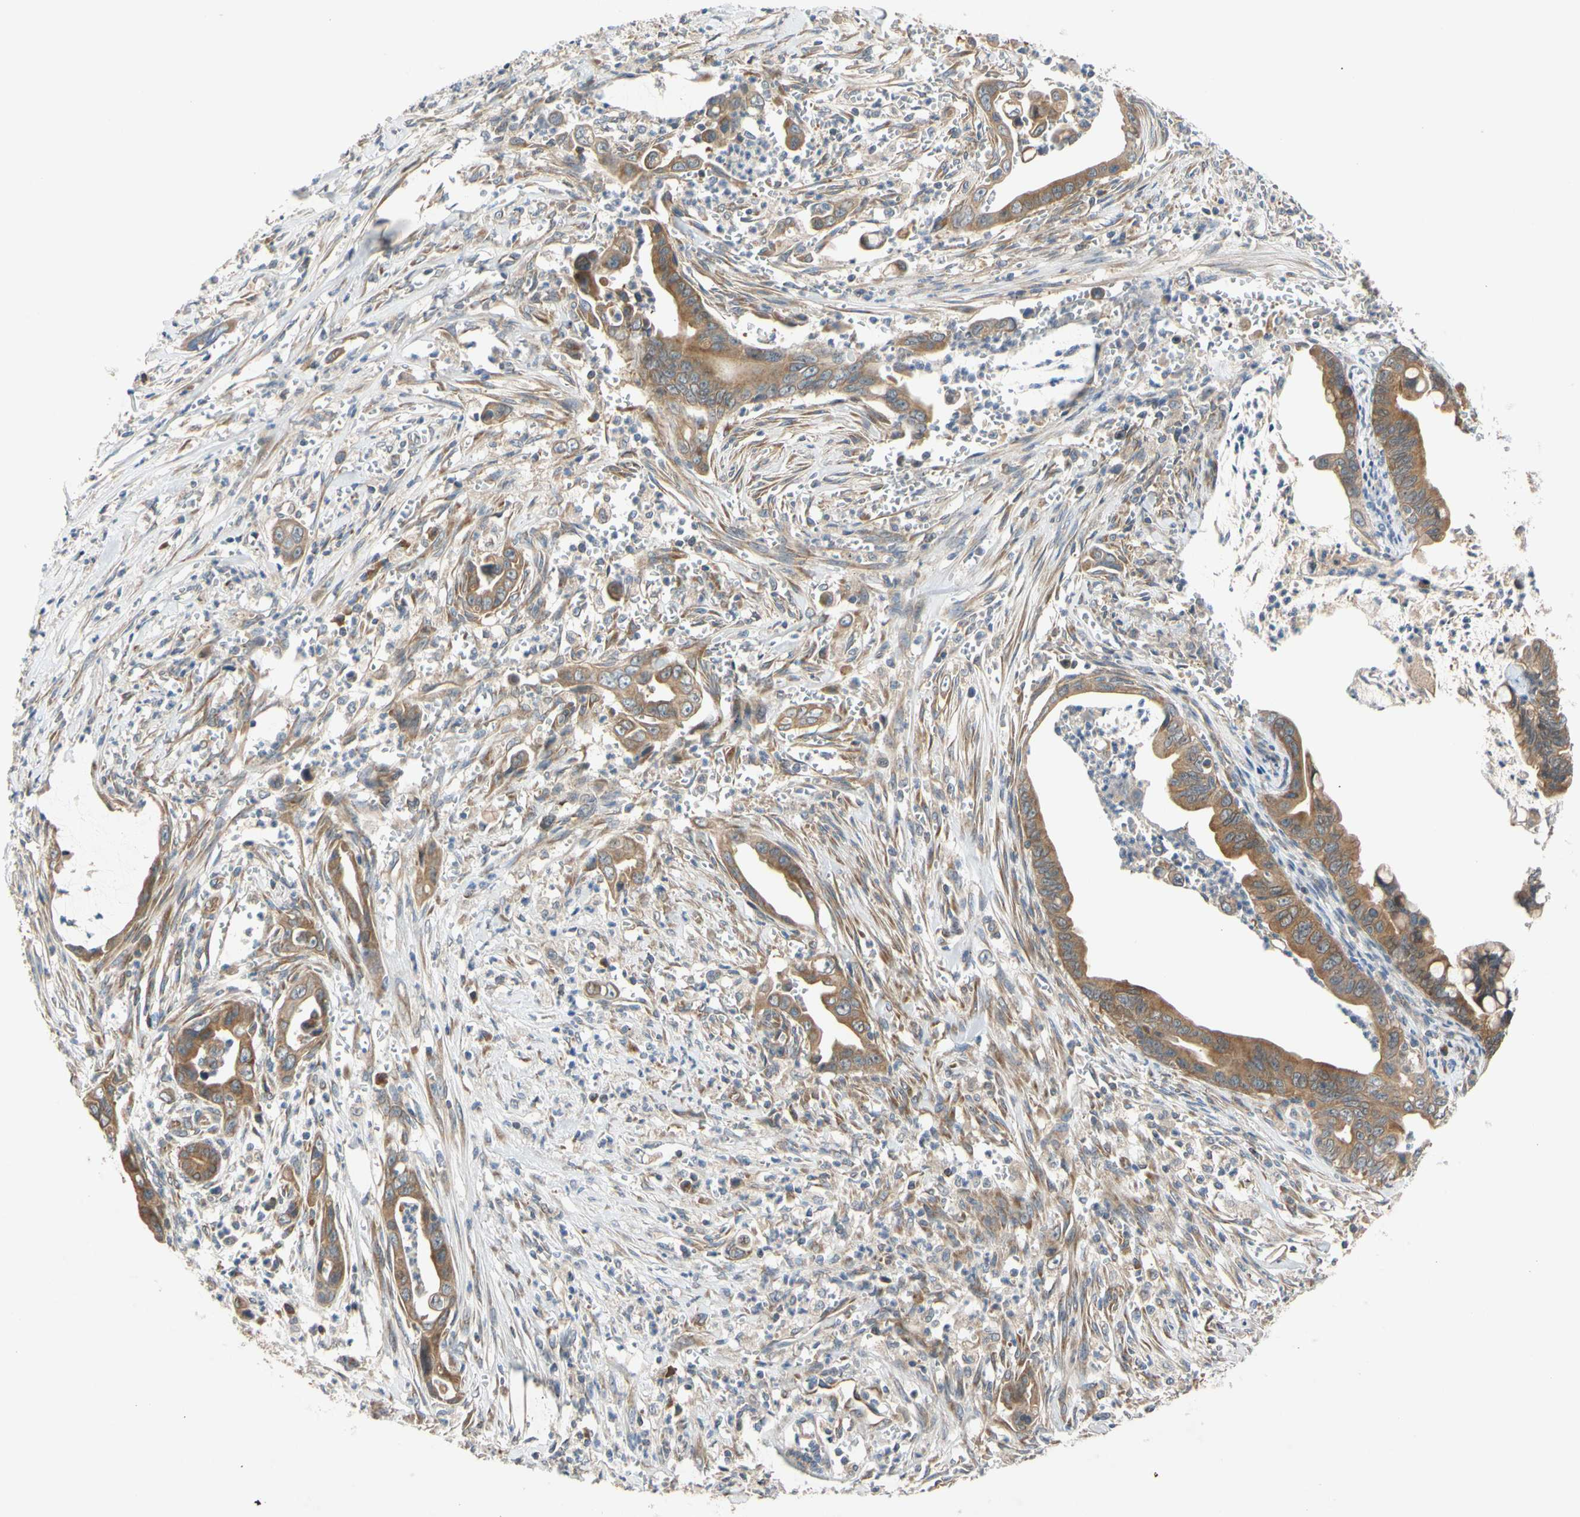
{"staining": {"intensity": "moderate", "quantity": ">75%", "location": "cytoplasmic/membranous"}, "tissue": "pancreatic cancer", "cell_type": "Tumor cells", "image_type": "cancer", "snomed": [{"axis": "morphology", "description": "Adenocarcinoma, NOS"}, {"axis": "topography", "description": "Pancreas"}], "caption": "This micrograph shows immunohistochemistry (IHC) staining of pancreatic cancer (adenocarcinoma), with medium moderate cytoplasmic/membranous positivity in about >75% of tumor cells.", "gene": "MBTPS2", "patient": {"sex": "male", "age": 59}}